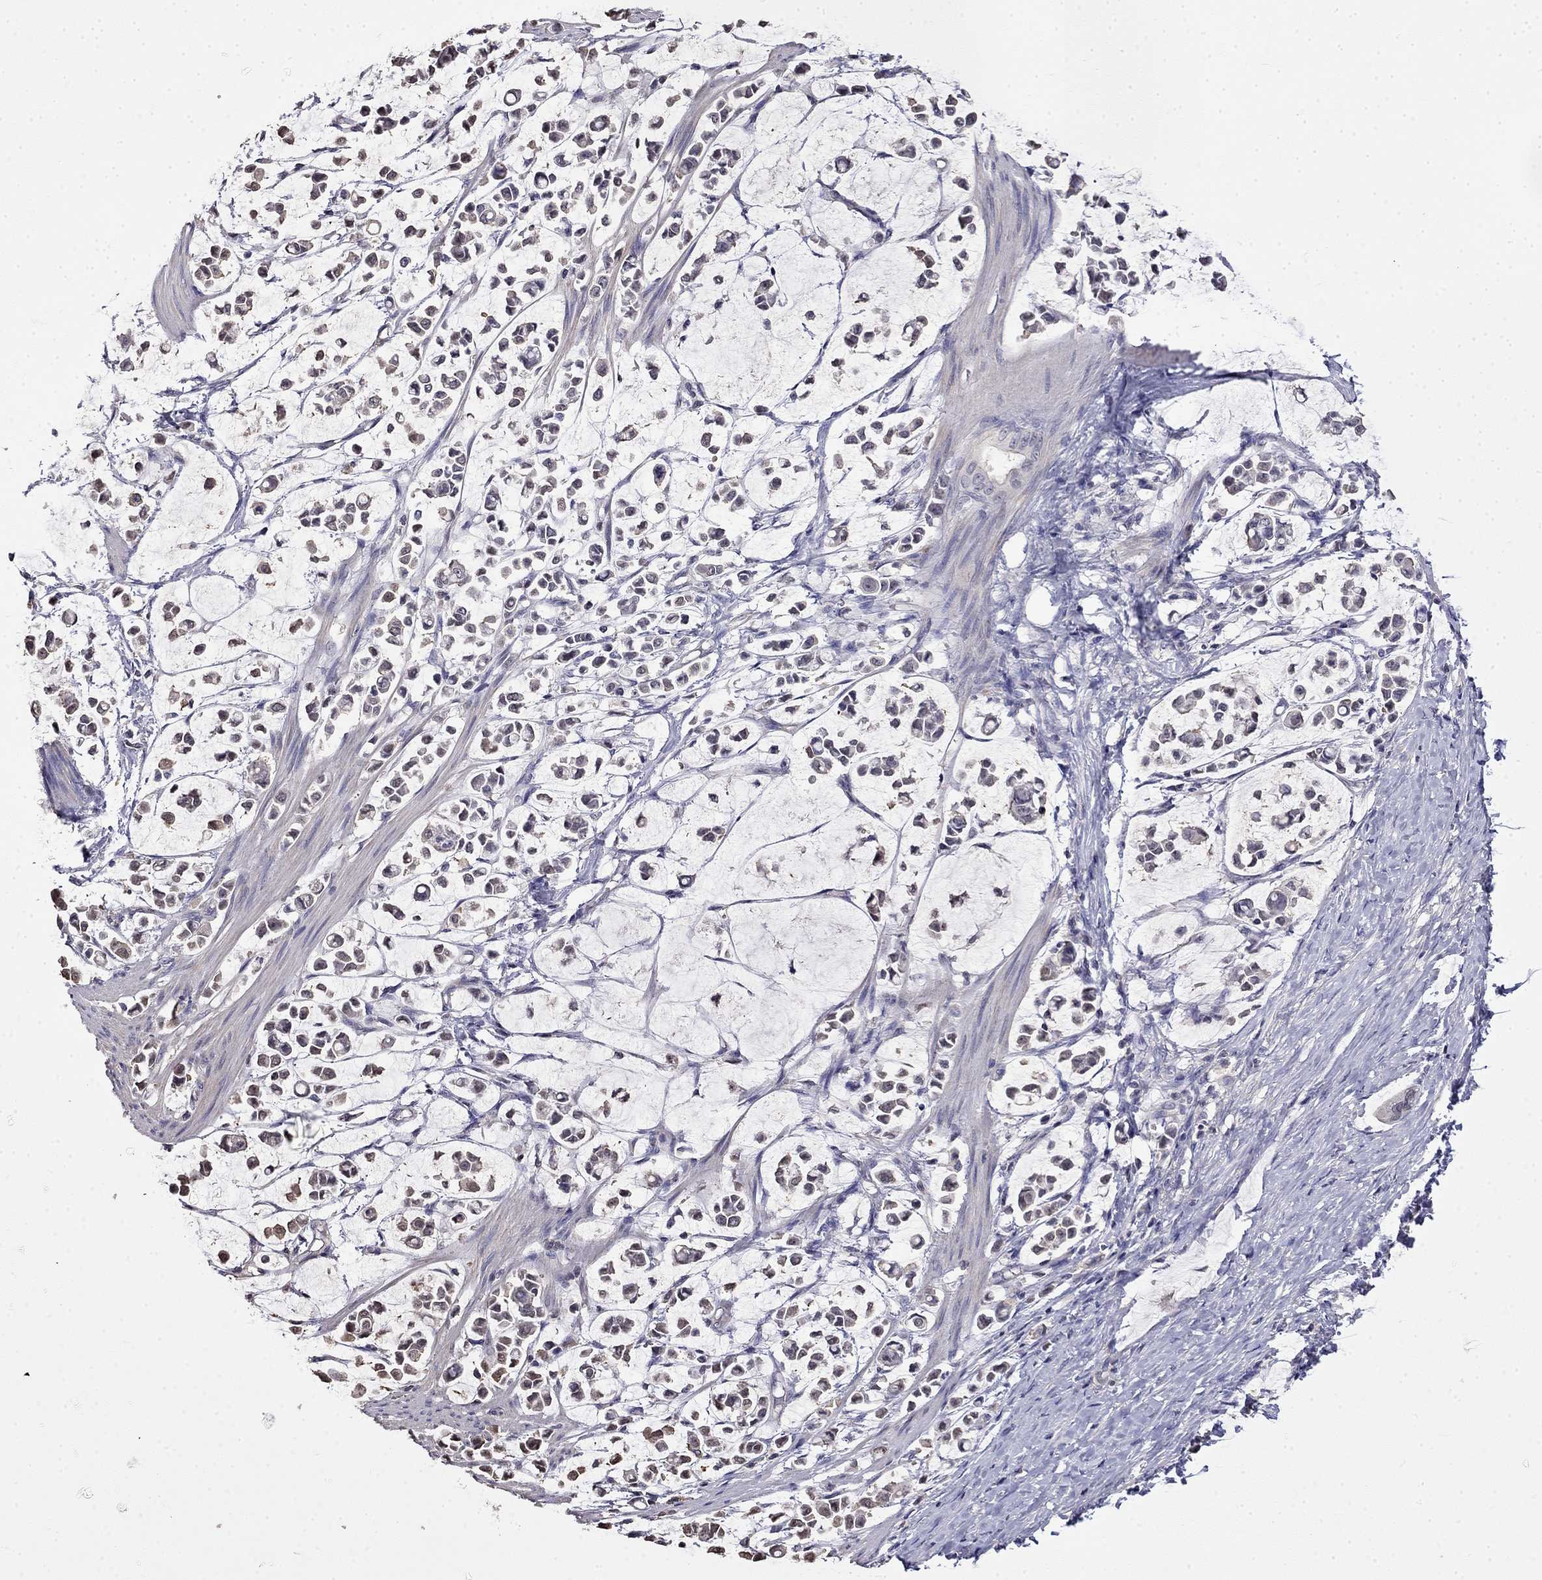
{"staining": {"intensity": "moderate", "quantity": "25%-75%", "location": "cytoplasmic/membranous"}, "tissue": "stomach cancer", "cell_type": "Tumor cells", "image_type": "cancer", "snomed": [{"axis": "morphology", "description": "Adenocarcinoma, NOS"}, {"axis": "topography", "description": "Stomach"}], "caption": "Immunohistochemical staining of adenocarcinoma (stomach) exhibits medium levels of moderate cytoplasmic/membranous protein expression in approximately 25%-75% of tumor cells.", "gene": "GUCA1B", "patient": {"sex": "male", "age": 82}}